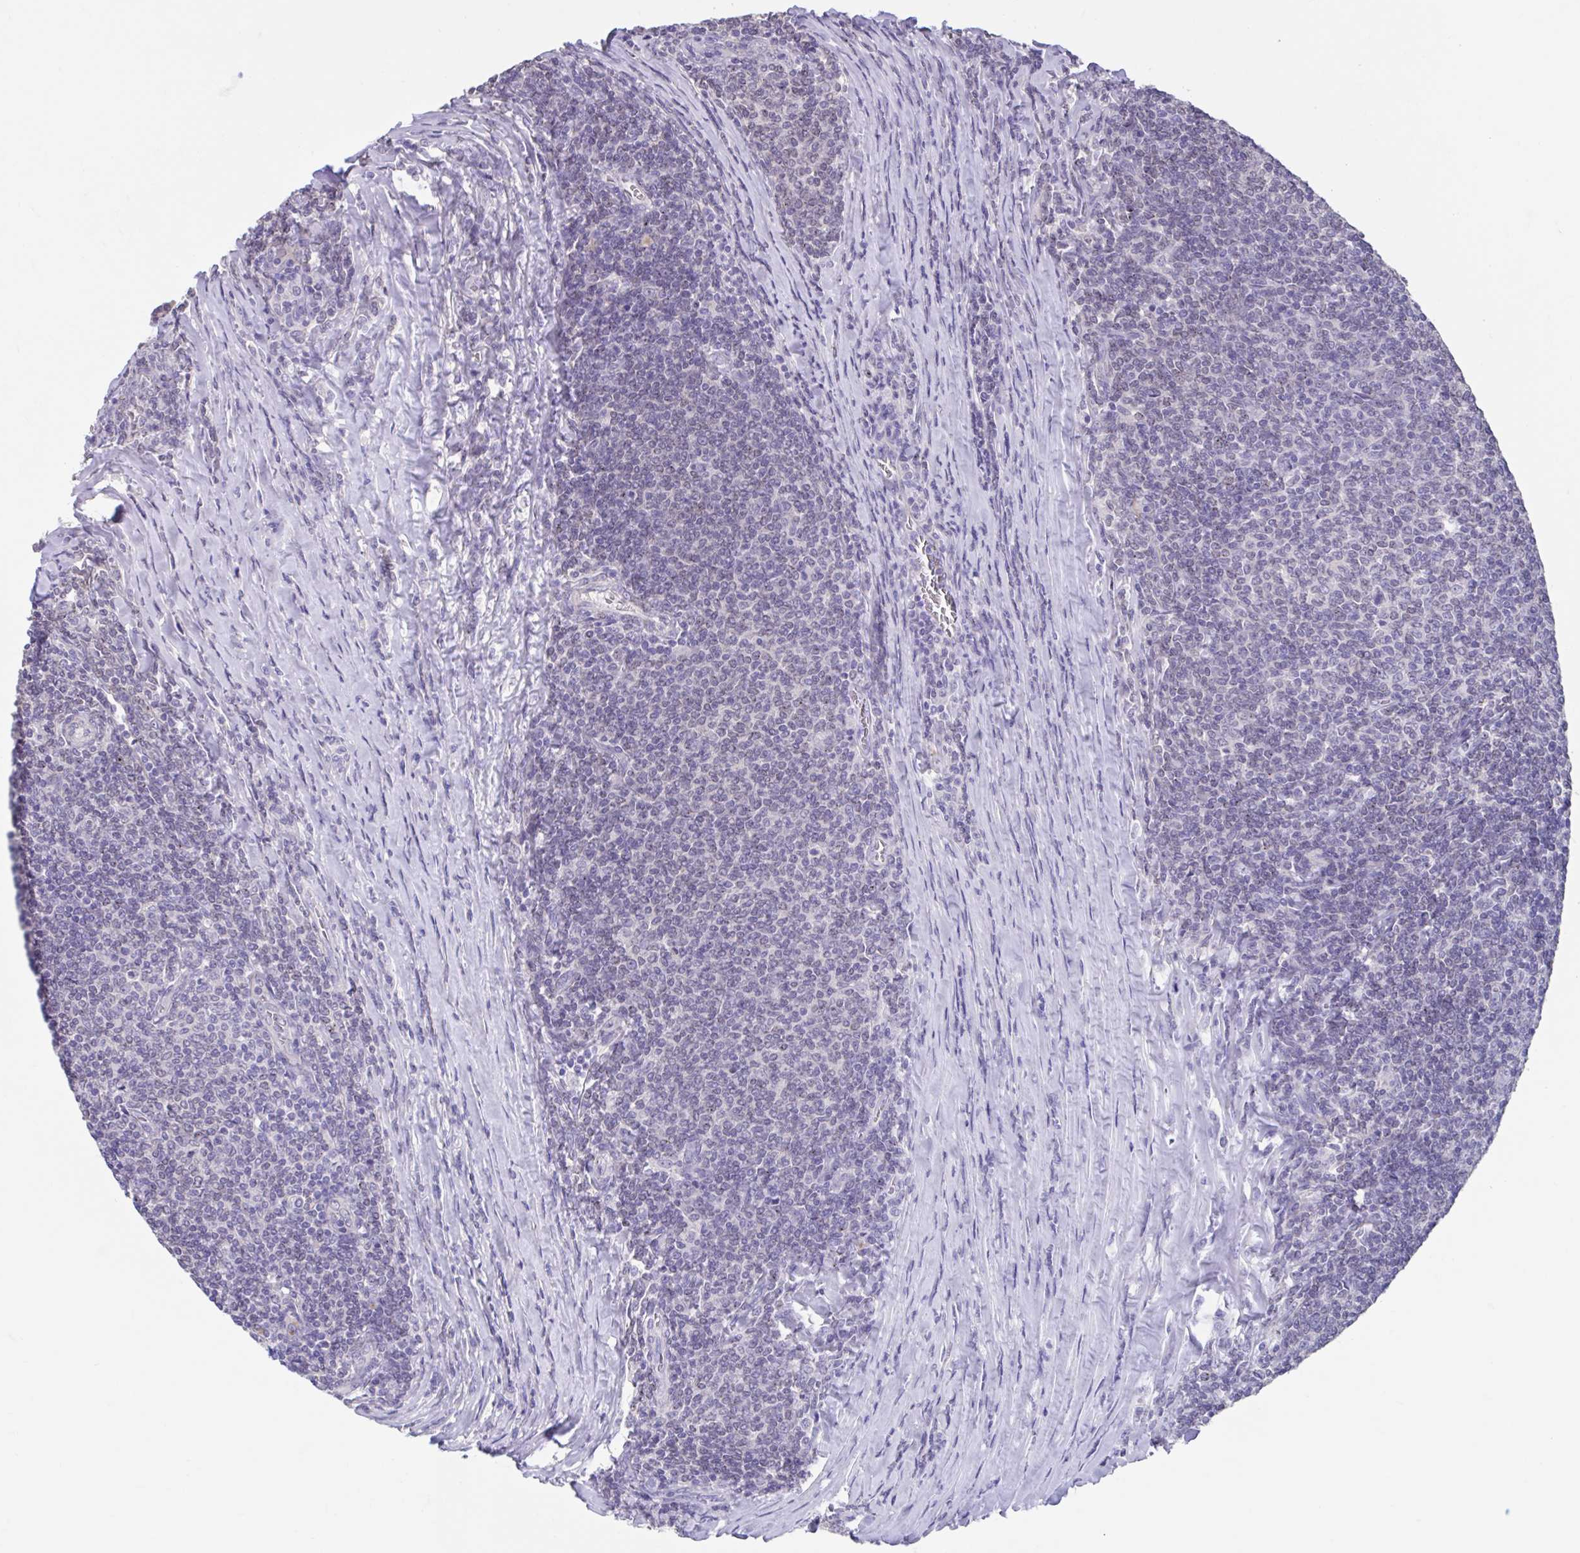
{"staining": {"intensity": "negative", "quantity": "none", "location": "none"}, "tissue": "lymphoma", "cell_type": "Tumor cells", "image_type": "cancer", "snomed": [{"axis": "morphology", "description": "Malignant lymphoma, non-Hodgkin's type, Low grade"}, {"axis": "topography", "description": "Lymph node"}], "caption": "Immunohistochemistry (IHC) image of lymphoma stained for a protein (brown), which shows no staining in tumor cells.", "gene": "GPR162", "patient": {"sex": "male", "age": 52}}